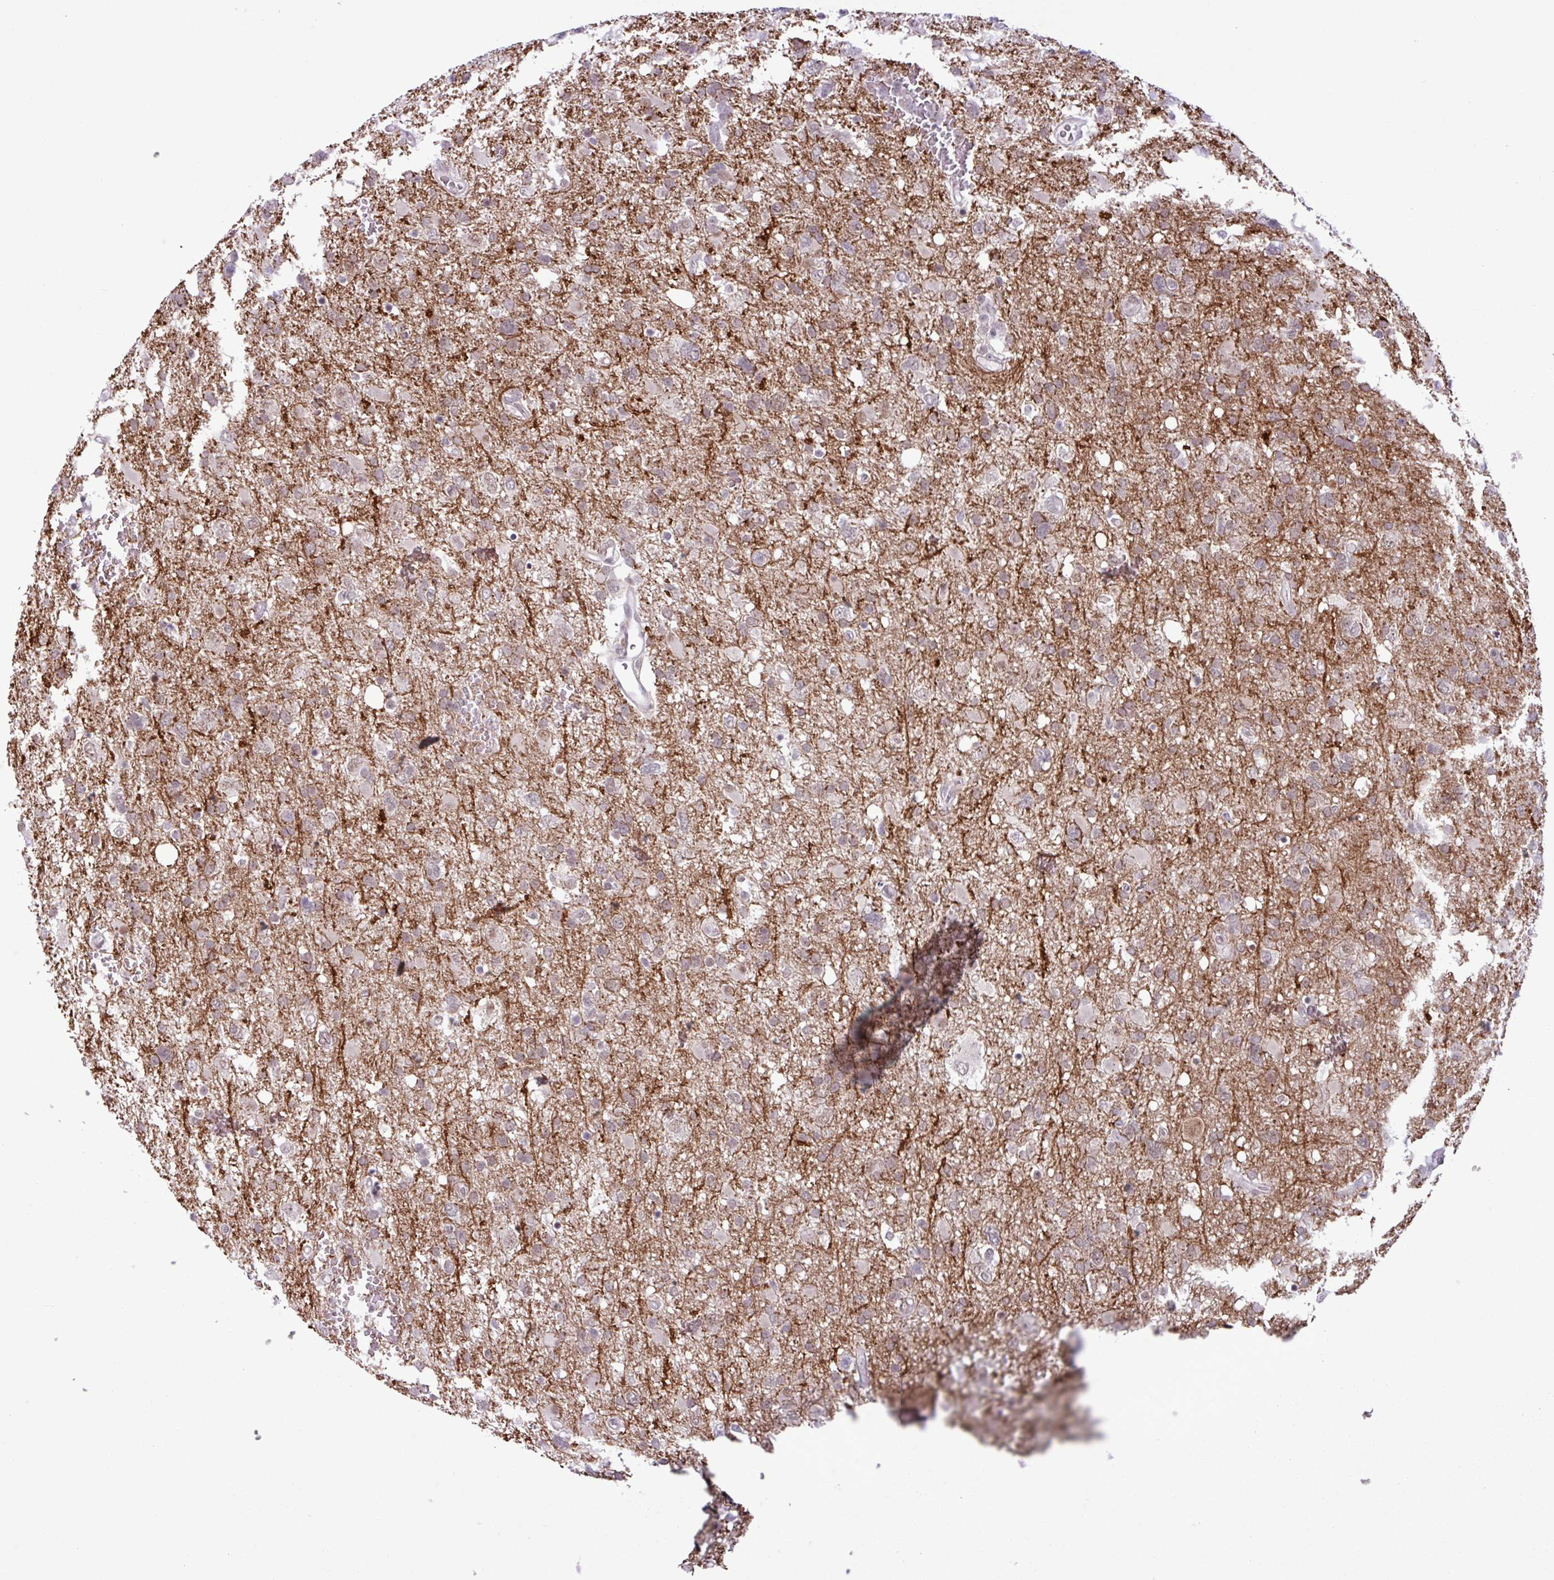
{"staining": {"intensity": "weak", "quantity": ">75%", "location": "nuclear"}, "tissue": "glioma", "cell_type": "Tumor cells", "image_type": "cancer", "snomed": [{"axis": "morphology", "description": "Glioma, malignant, High grade"}, {"axis": "topography", "description": "Brain"}], "caption": "Protein staining demonstrates weak nuclear expression in about >75% of tumor cells in malignant glioma (high-grade). The protein of interest is shown in brown color, while the nuclei are stained blue.", "gene": "NOTCH2", "patient": {"sex": "male", "age": 61}}